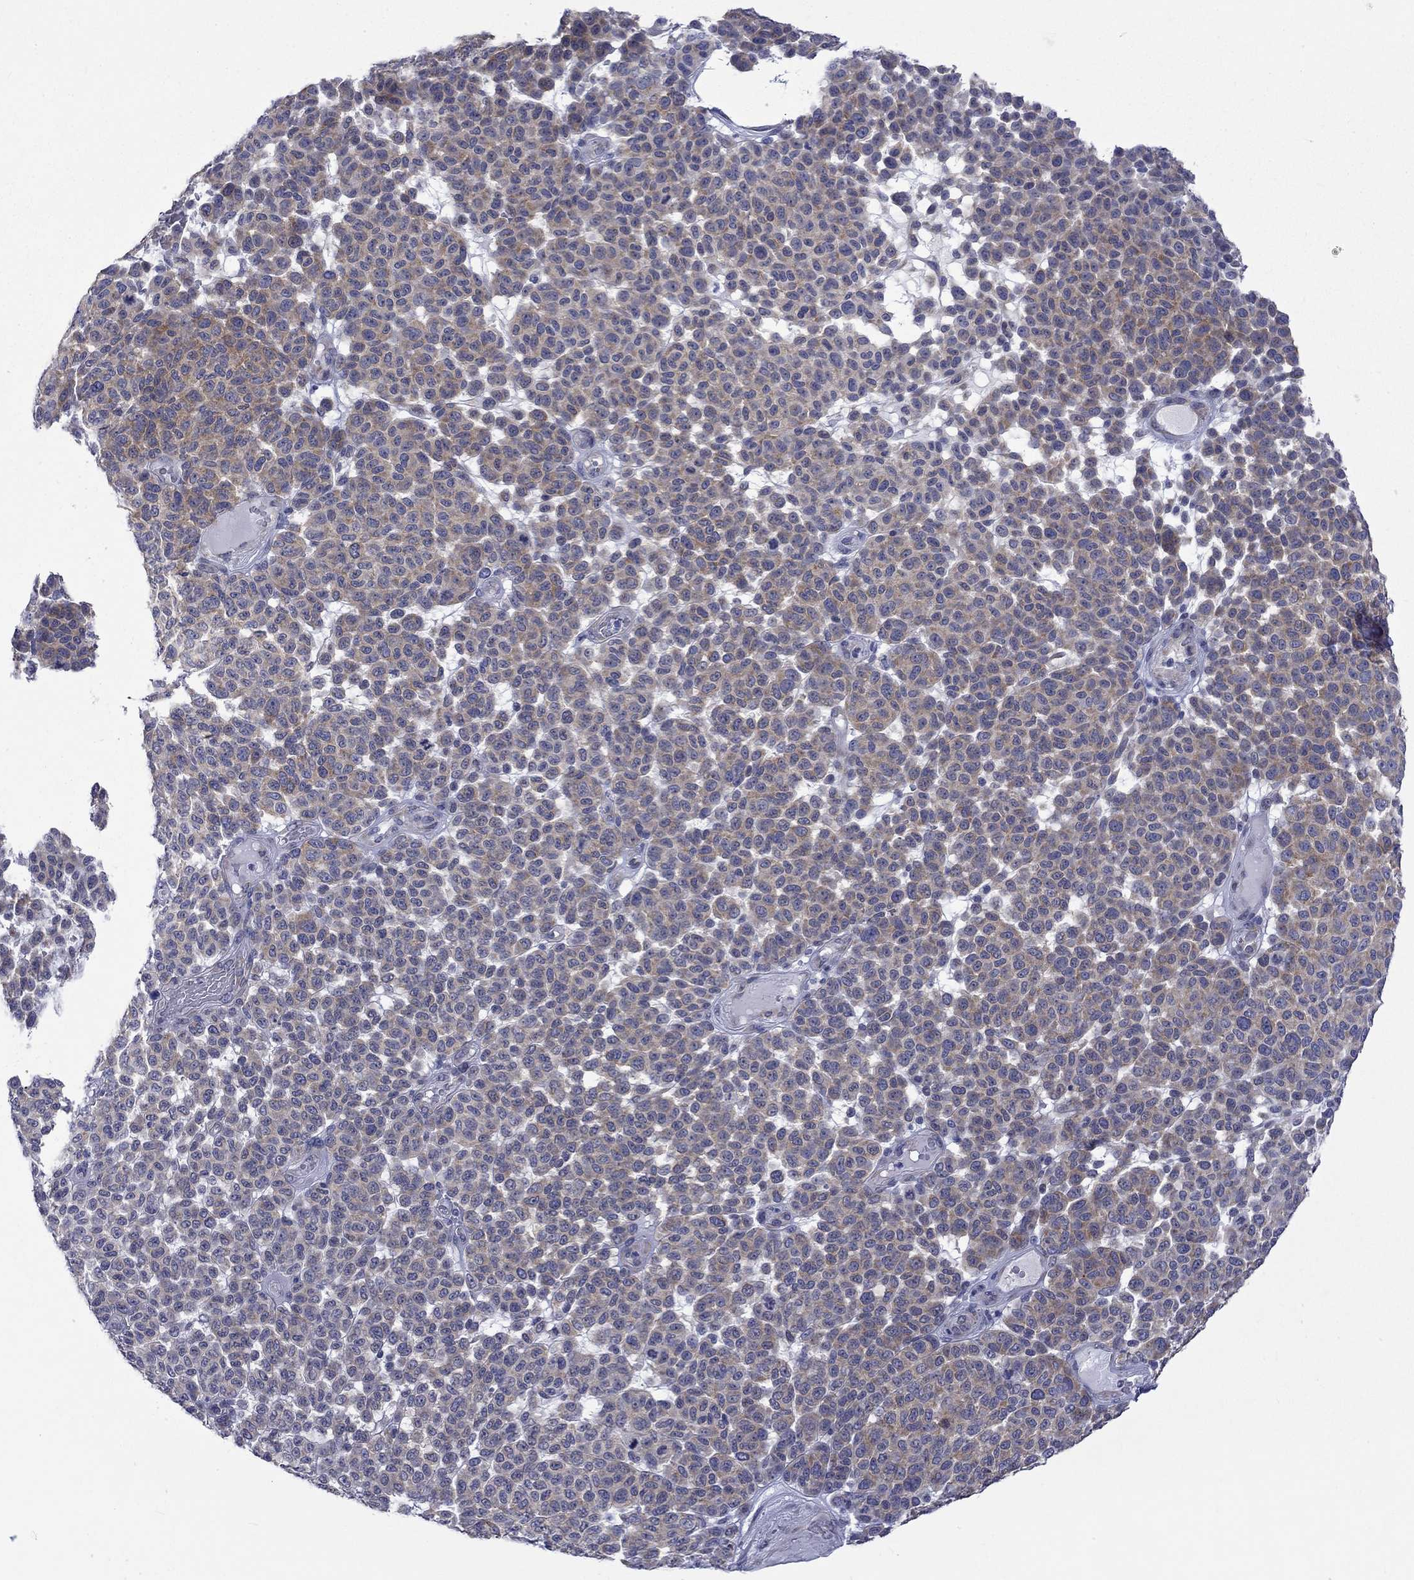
{"staining": {"intensity": "weak", "quantity": ">75%", "location": "cytoplasmic/membranous"}, "tissue": "melanoma", "cell_type": "Tumor cells", "image_type": "cancer", "snomed": [{"axis": "morphology", "description": "Malignant melanoma, NOS"}, {"axis": "topography", "description": "Skin"}], "caption": "Weak cytoplasmic/membranous staining is seen in approximately >75% of tumor cells in melanoma. The staining was performed using DAB to visualize the protein expression in brown, while the nuclei were stained in blue with hematoxylin (Magnification: 20x).", "gene": "CERS1", "patient": {"sex": "male", "age": 59}}